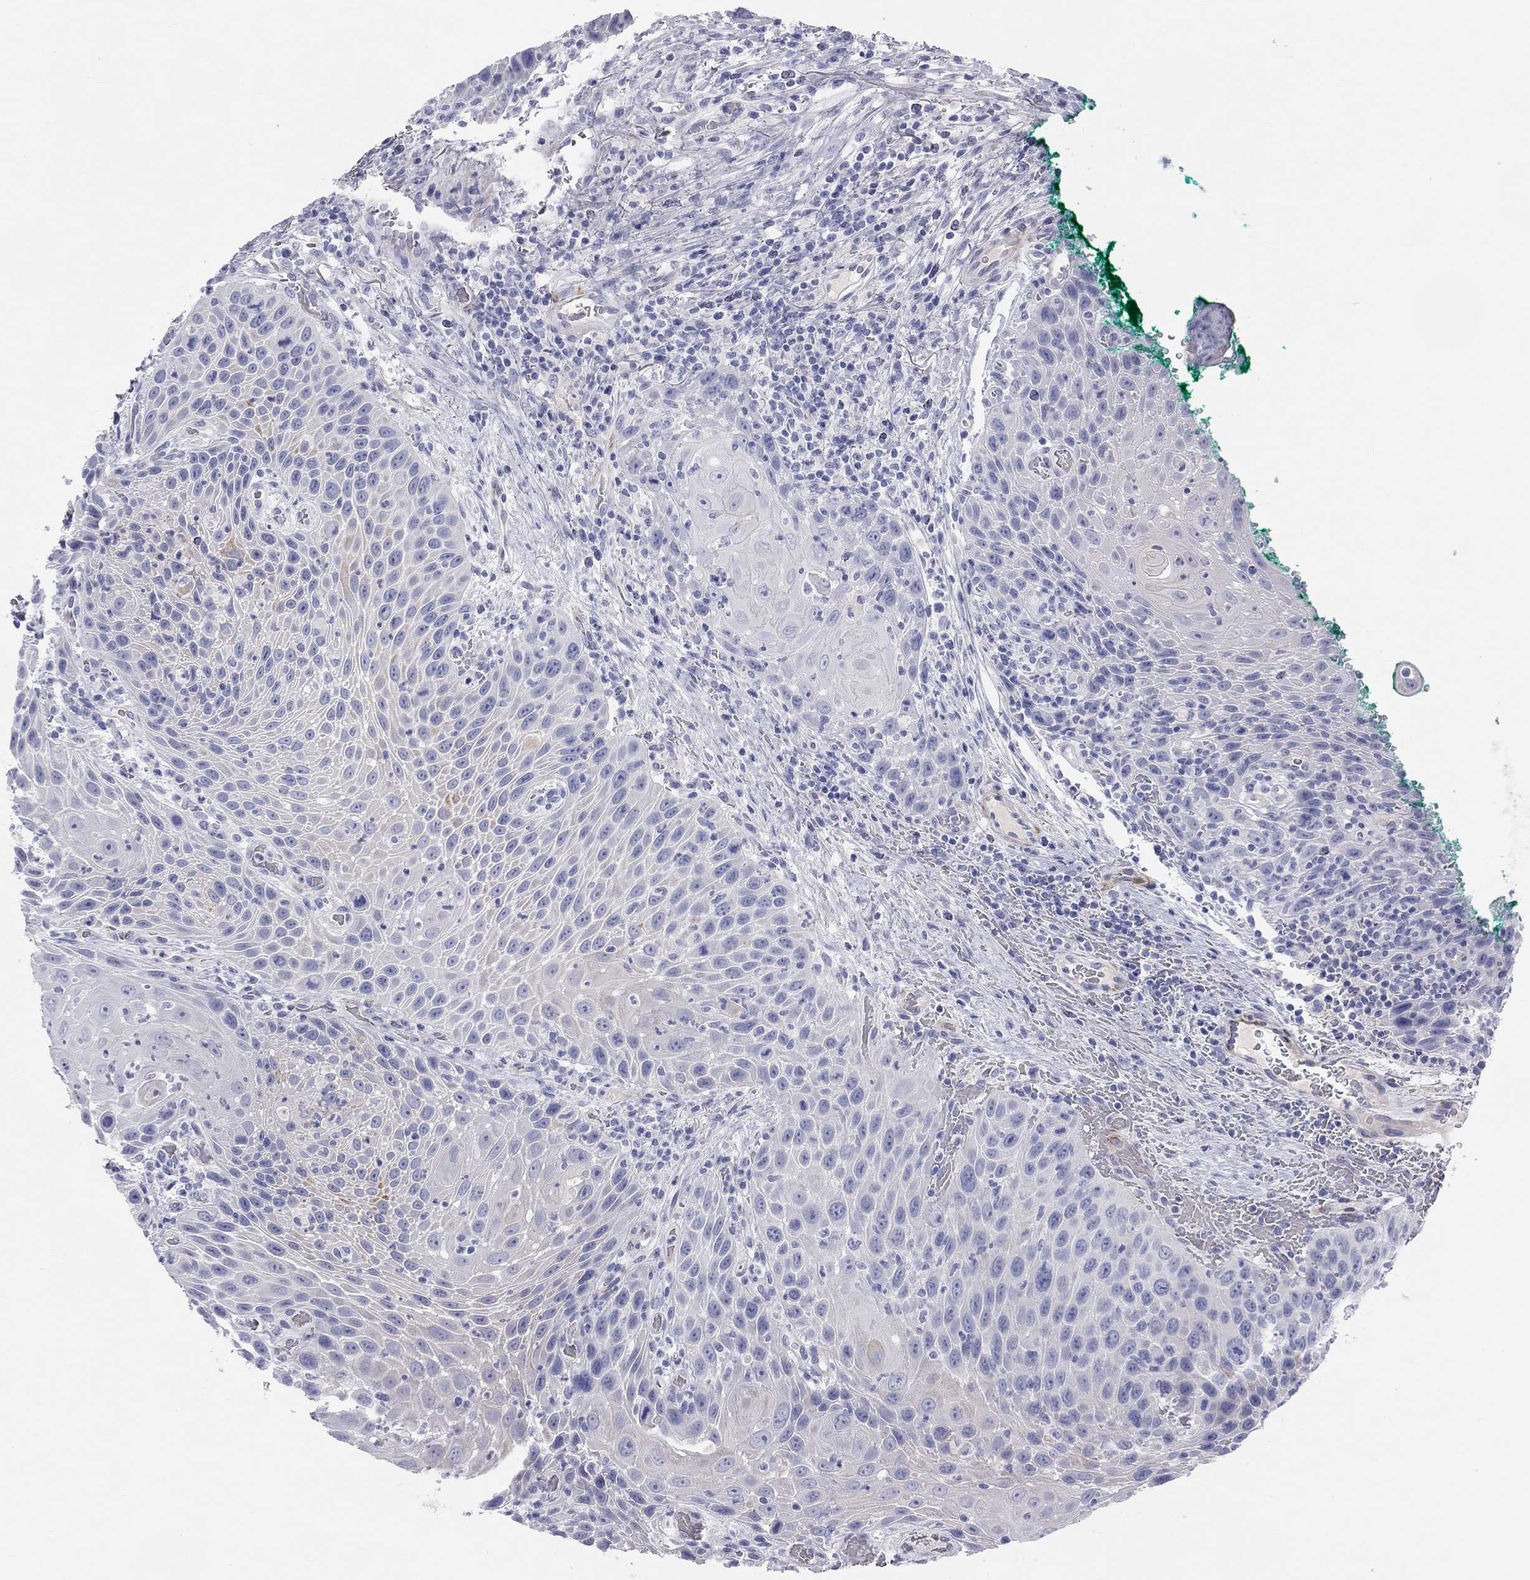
{"staining": {"intensity": "negative", "quantity": "none", "location": "none"}, "tissue": "head and neck cancer", "cell_type": "Tumor cells", "image_type": "cancer", "snomed": [{"axis": "morphology", "description": "Squamous cell carcinoma, NOS"}, {"axis": "topography", "description": "Head-Neck"}], "caption": "Tumor cells are negative for protein expression in human squamous cell carcinoma (head and neck).", "gene": "PCDHGC5", "patient": {"sex": "male", "age": 69}}